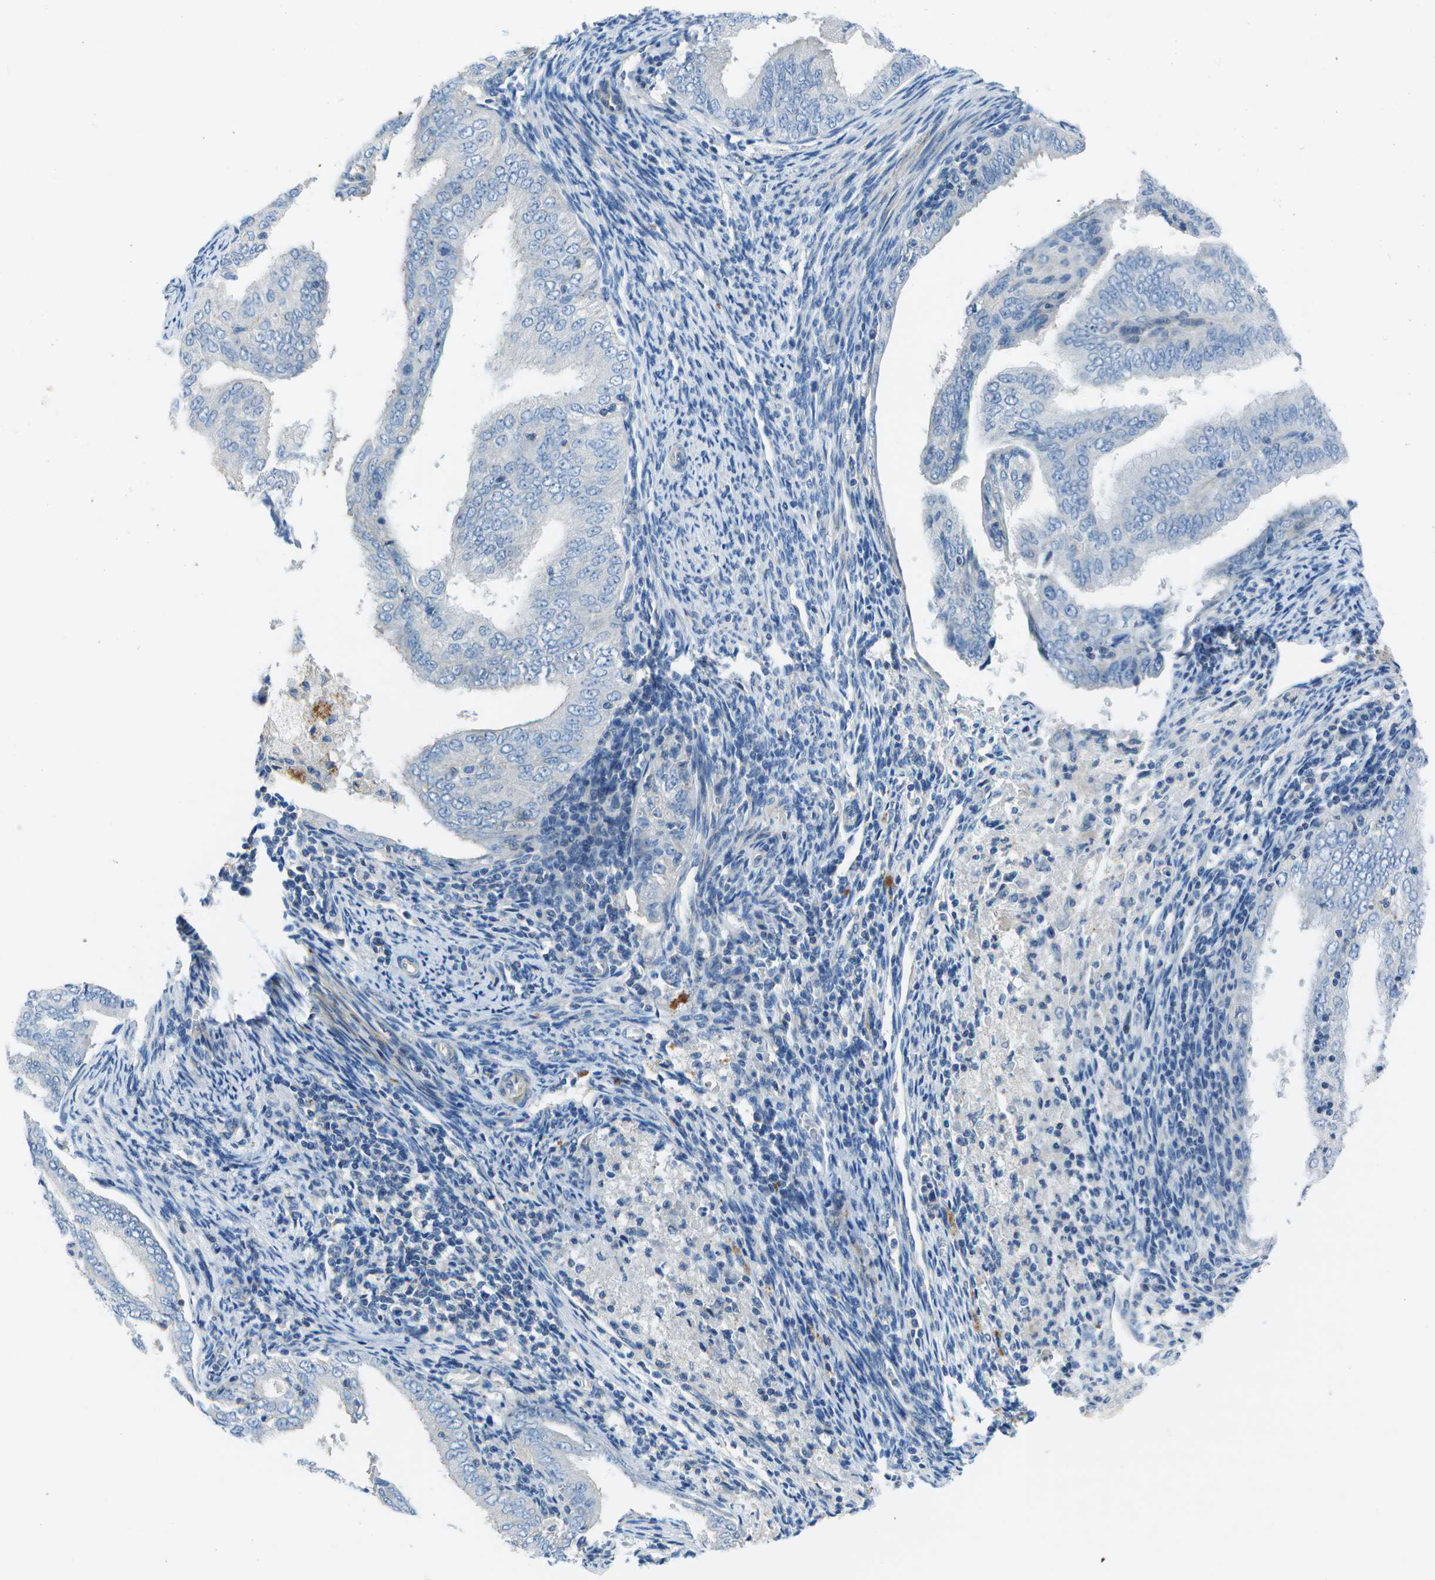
{"staining": {"intensity": "negative", "quantity": "none", "location": "none"}, "tissue": "endometrial cancer", "cell_type": "Tumor cells", "image_type": "cancer", "snomed": [{"axis": "morphology", "description": "Adenocarcinoma, NOS"}, {"axis": "topography", "description": "Endometrium"}], "caption": "Tumor cells are negative for brown protein staining in endometrial cancer.", "gene": "DCT", "patient": {"sex": "female", "age": 58}}